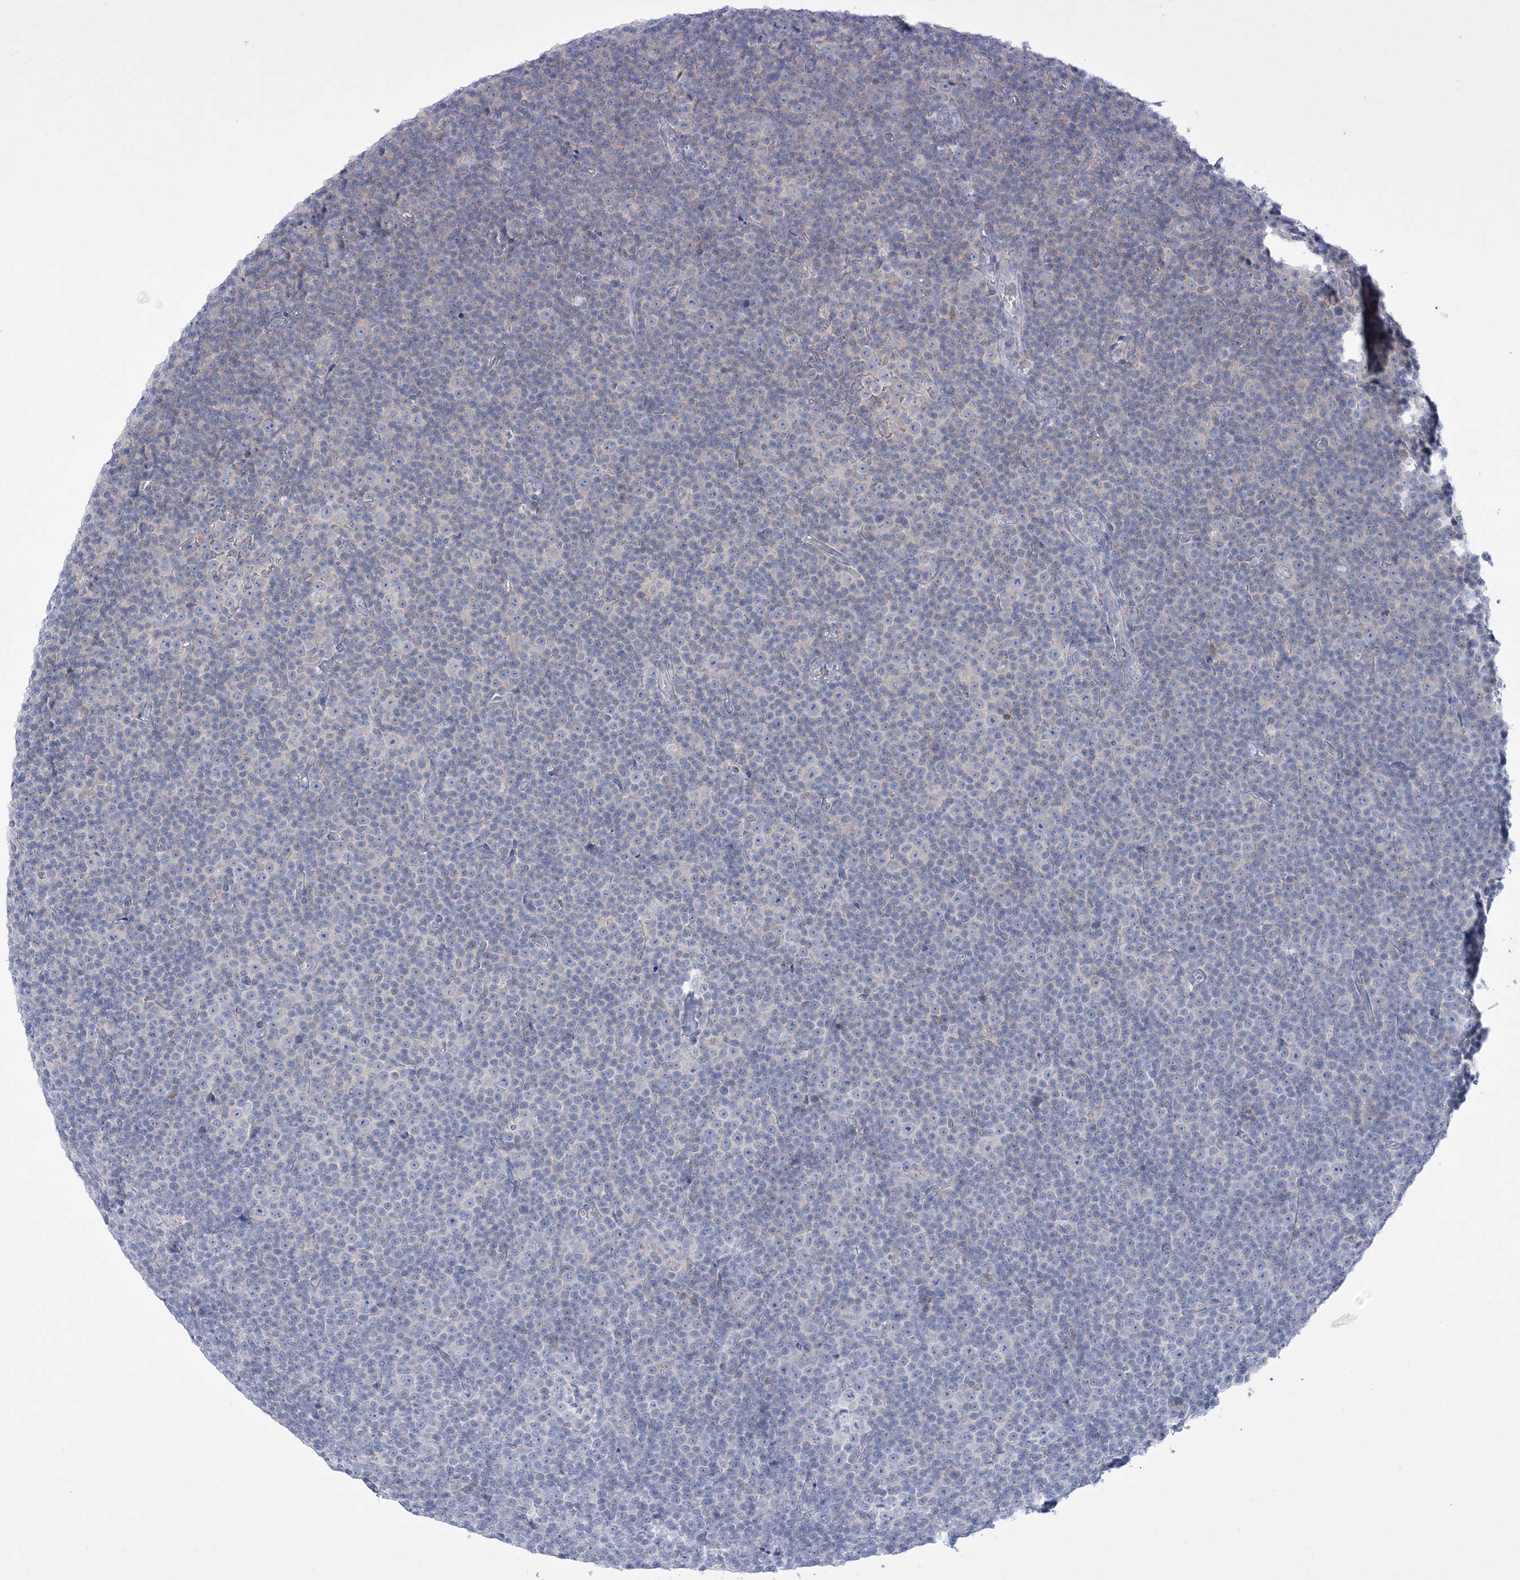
{"staining": {"intensity": "negative", "quantity": "none", "location": "none"}, "tissue": "lymphoma", "cell_type": "Tumor cells", "image_type": "cancer", "snomed": [{"axis": "morphology", "description": "Malignant lymphoma, non-Hodgkin's type, Low grade"}, {"axis": "topography", "description": "Lymph node"}], "caption": "Image shows no protein expression in tumor cells of low-grade malignant lymphoma, non-Hodgkin's type tissue.", "gene": "WDR27", "patient": {"sex": "female", "age": 67}}